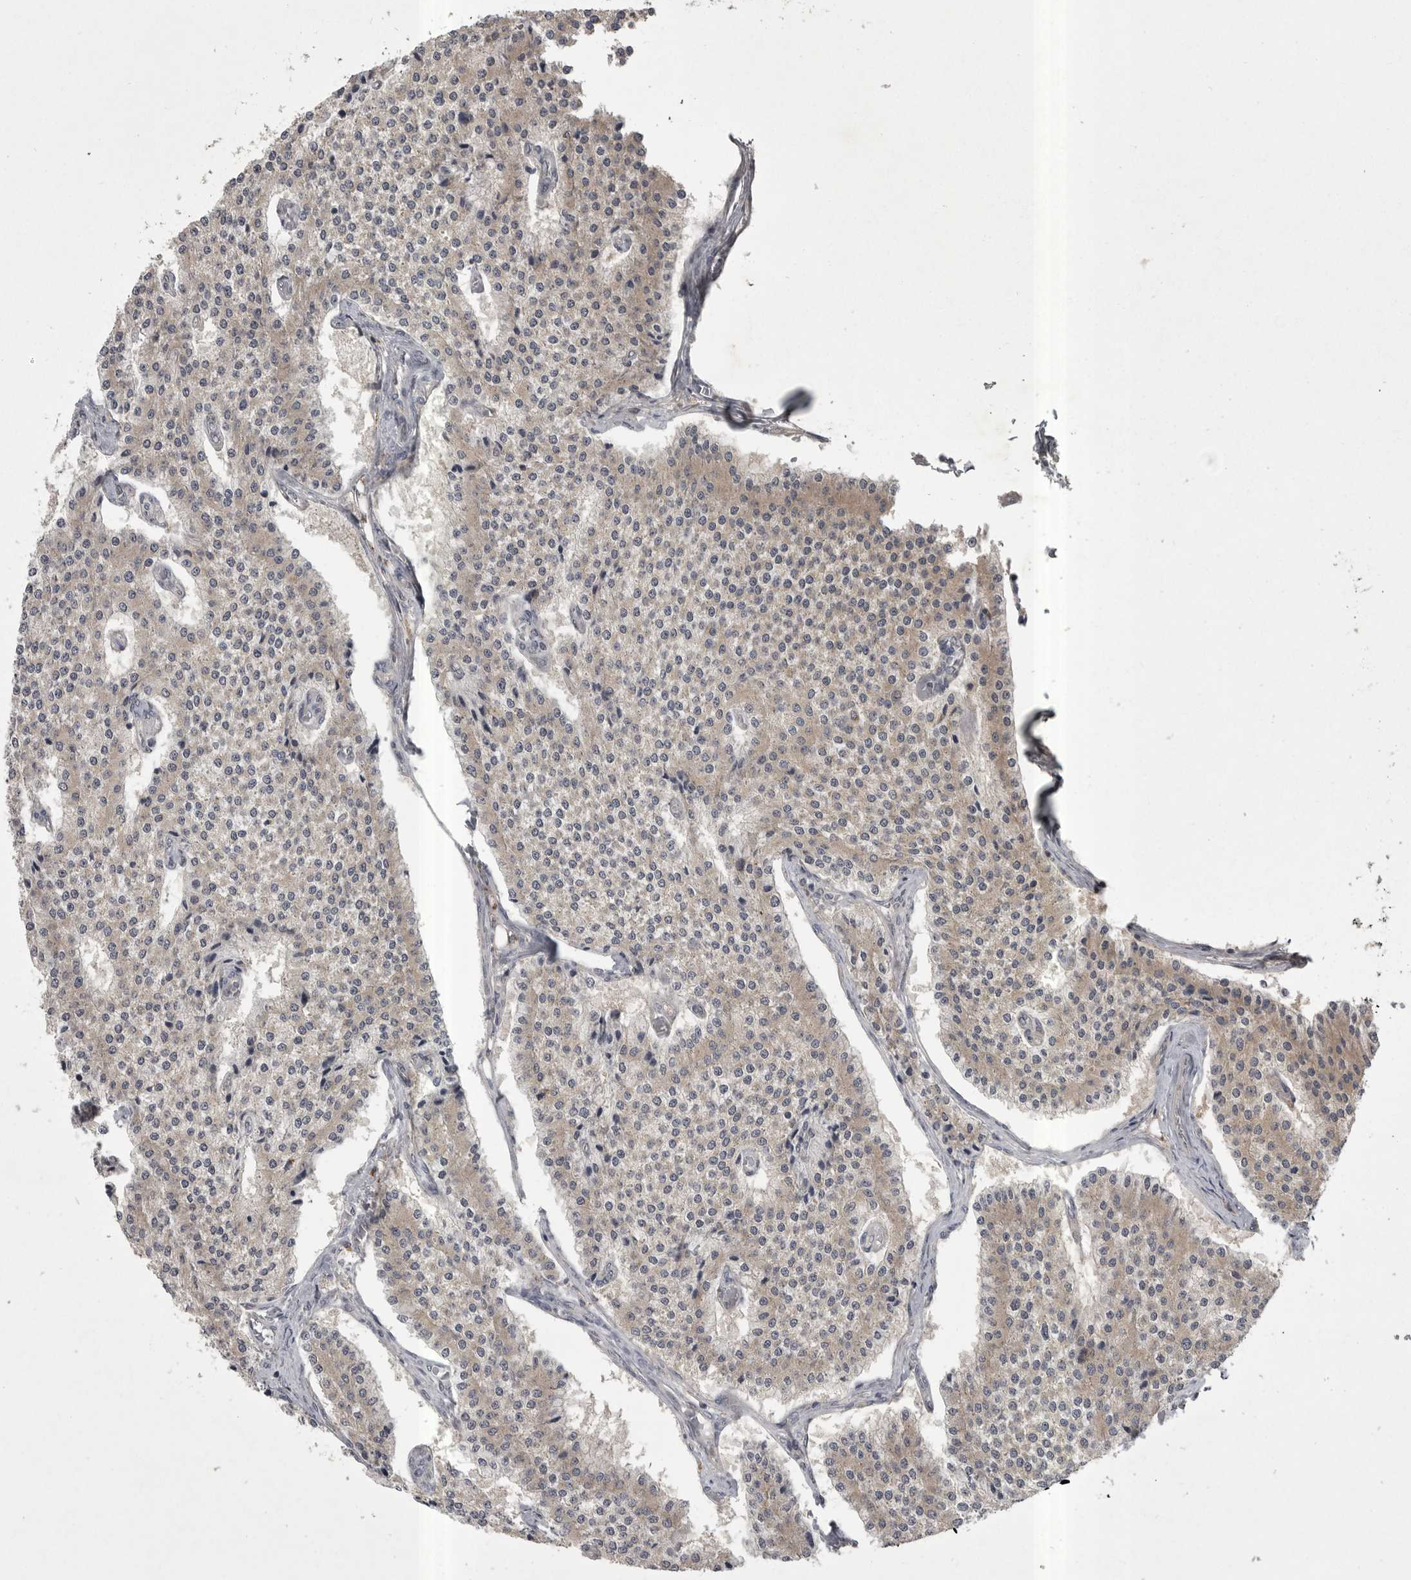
{"staining": {"intensity": "weak", "quantity": "25%-75%", "location": "cytoplasmic/membranous"}, "tissue": "carcinoid", "cell_type": "Tumor cells", "image_type": "cancer", "snomed": [{"axis": "morphology", "description": "Carcinoid, malignant, NOS"}, {"axis": "topography", "description": "Colon"}], "caption": "This micrograph shows carcinoid (malignant) stained with immunohistochemistry (IHC) to label a protein in brown. The cytoplasmic/membranous of tumor cells show weak positivity for the protein. Nuclei are counter-stained blue.", "gene": "PHF13", "patient": {"sex": "female", "age": 52}}